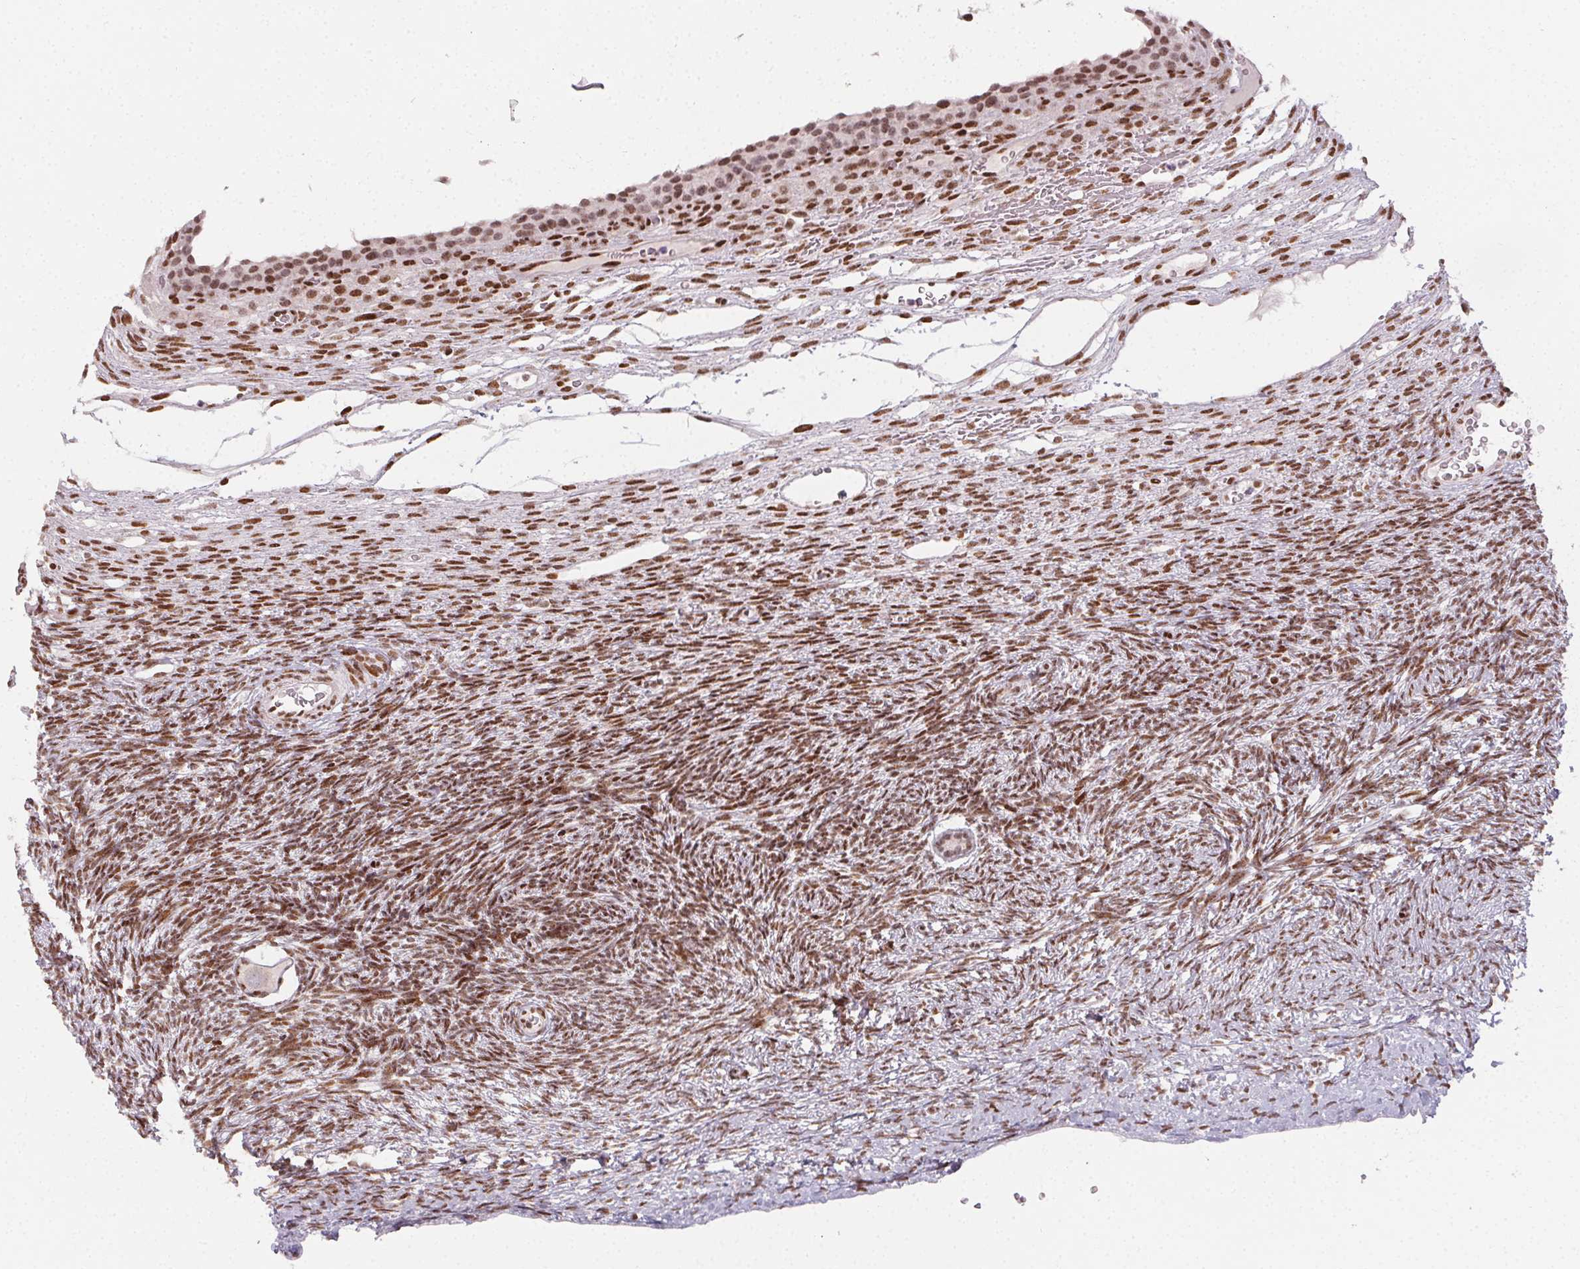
{"staining": {"intensity": "negative", "quantity": "none", "location": "none"}, "tissue": "ovary", "cell_type": "Follicle cells", "image_type": "normal", "snomed": [{"axis": "morphology", "description": "Normal tissue, NOS"}, {"axis": "topography", "description": "Ovary"}], "caption": "This histopathology image is of normal ovary stained with IHC to label a protein in brown with the nuclei are counter-stained blue. There is no positivity in follicle cells. Nuclei are stained in blue.", "gene": "KMT2A", "patient": {"sex": "female", "age": 34}}